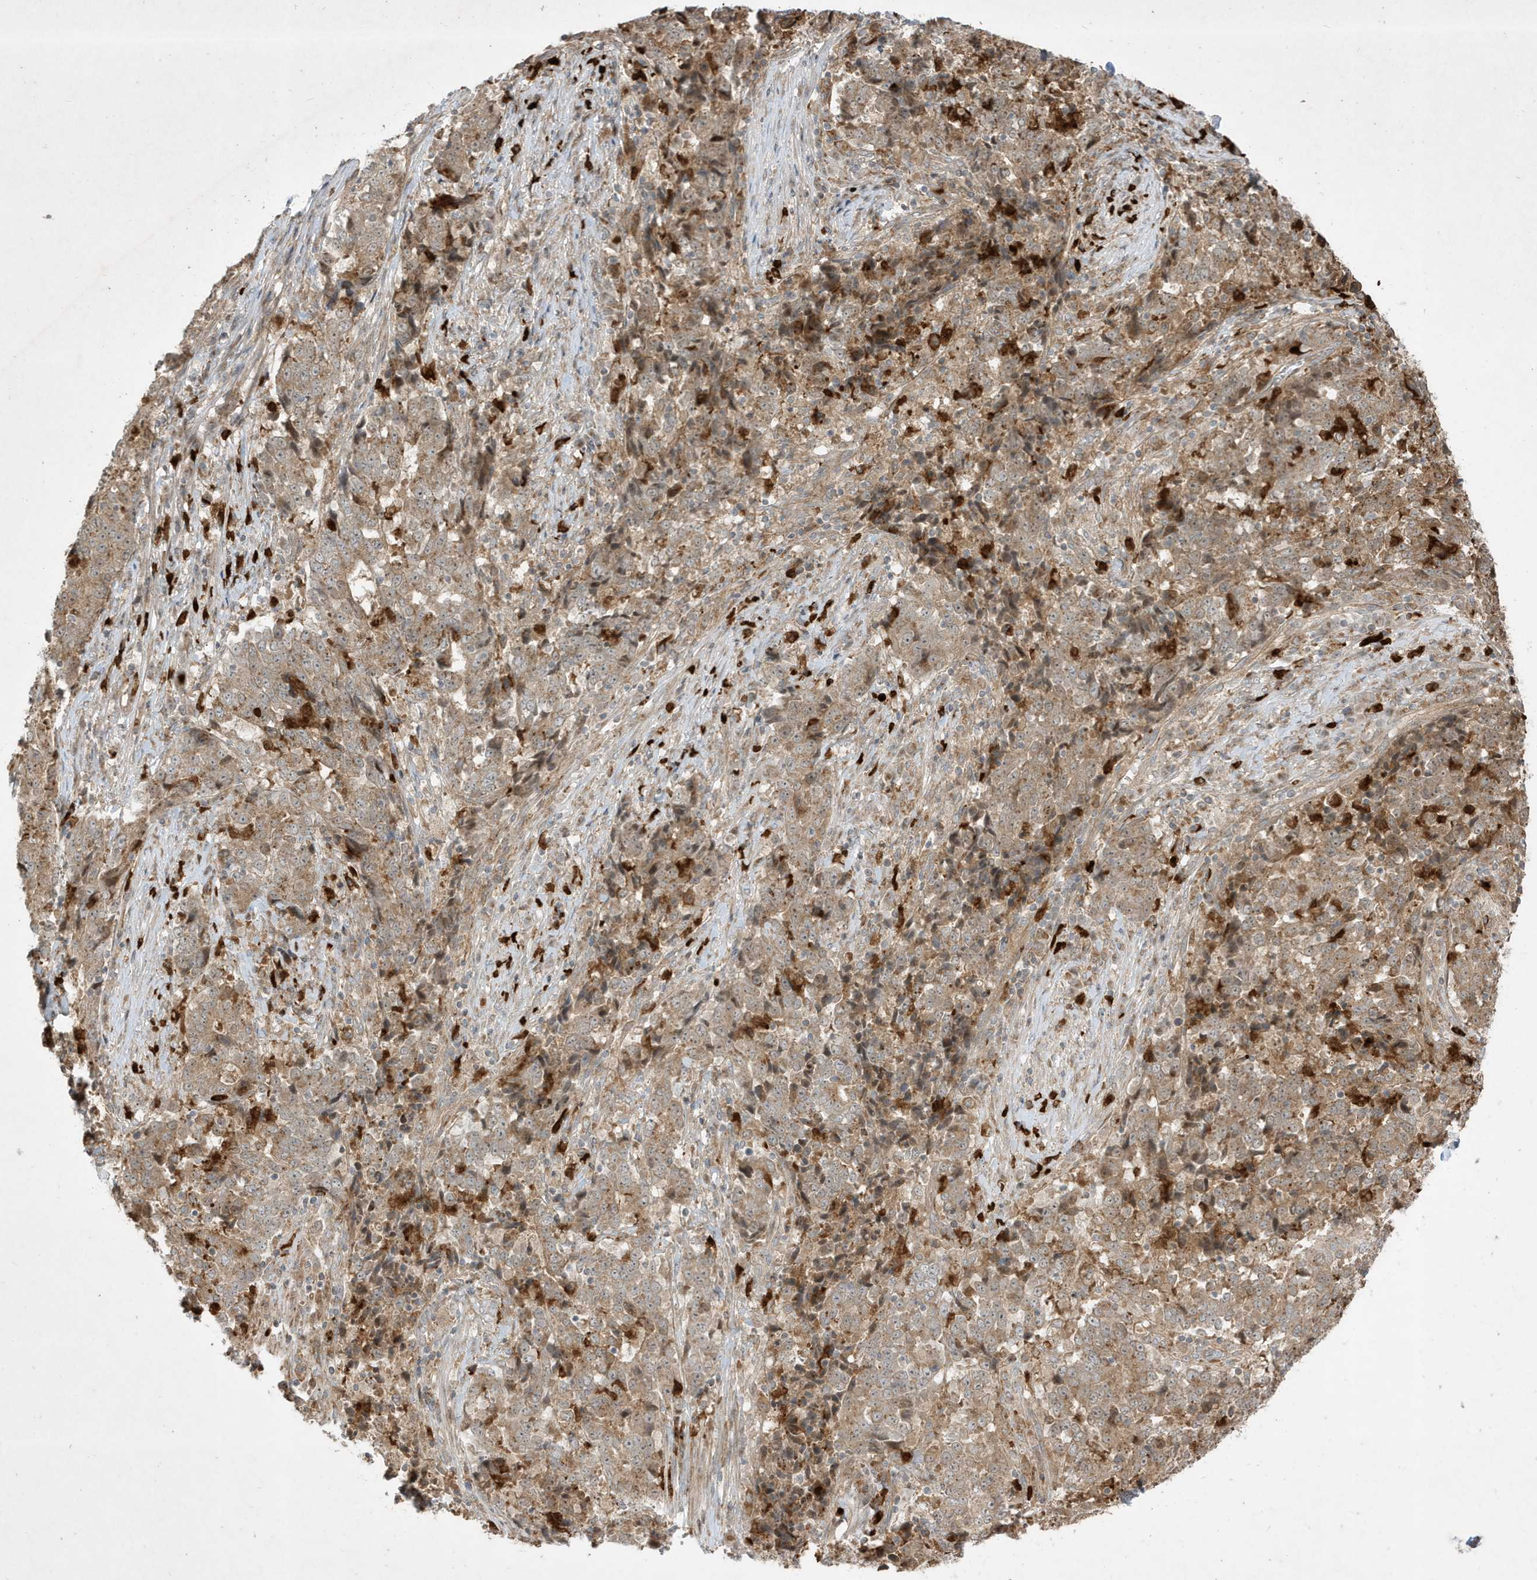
{"staining": {"intensity": "moderate", "quantity": ">75%", "location": "cytoplasmic/membranous"}, "tissue": "stomach cancer", "cell_type": "Tumor cells", "image_type": "cancer", "snomed": [{"axis": "morphology", "description": "Adenocarcinoma, NOS"}, {"axis": "topography", "description": "Stomach"}], "caption": "Approximately >75% of tumor cells in human stomach cancer reveal moderate cytoplasmic/membranous protein staining as visualized by brown immunohistochemical staining.", "gene": "IFT57", "patient": {"sex": "male", "age": 59}}